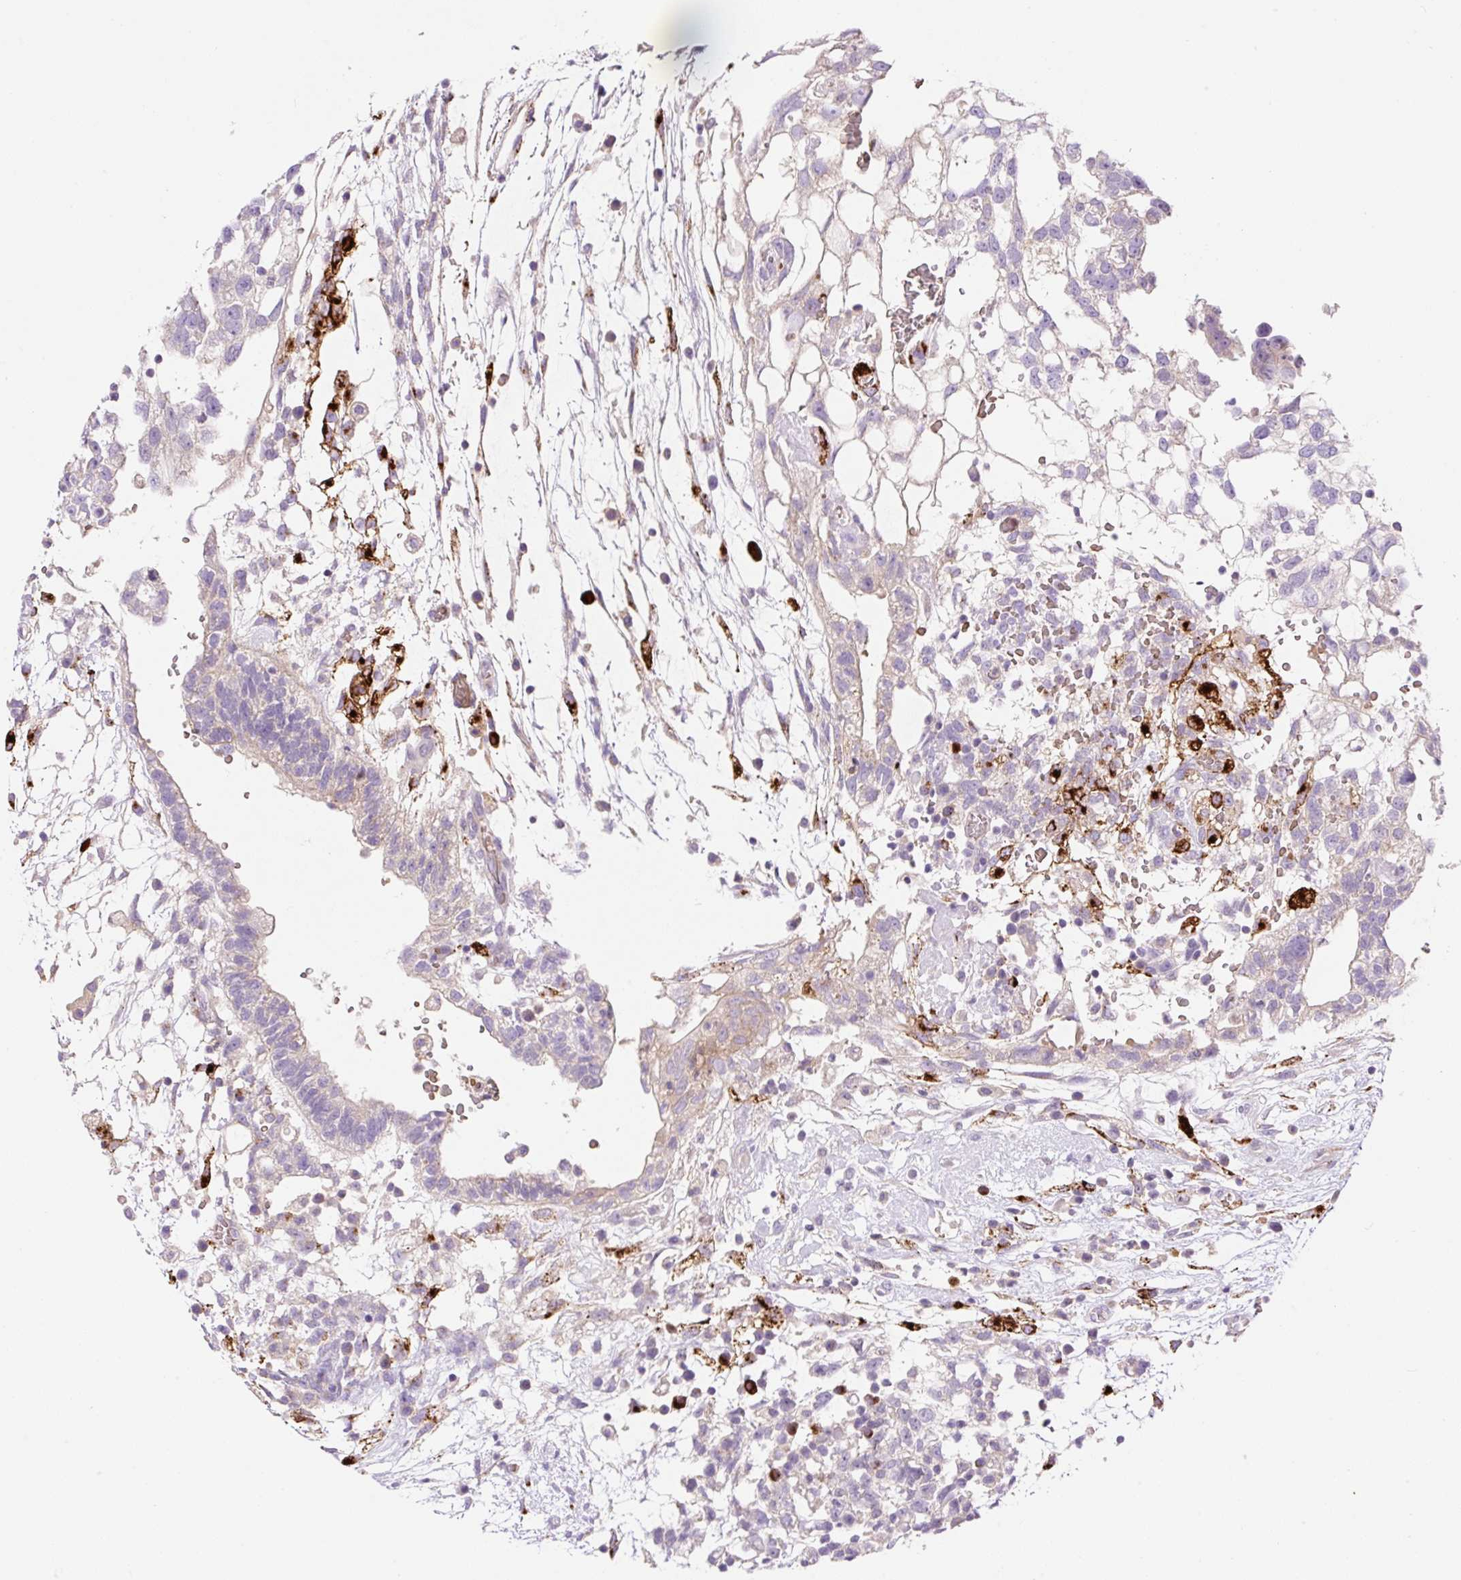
{"staining": {"intensity": "negative", "quantity": "none", "location": "none"}, "tissue": "testis cancer", "cell_type": "Tumor cells", "image_type": "cancer", "snomed": [{"axis": "morphology", "description": "Carcinoma, Embryonal, NOS"}, {"axis": "topography", "description": "Testis"}], "caption": "Histopathology image shows no significant protein staining in tumor cells of testis cancer (embryonal carcinoma).", "gene": "LHFPL5", "patient": {"sex": "male", "age": 32}}